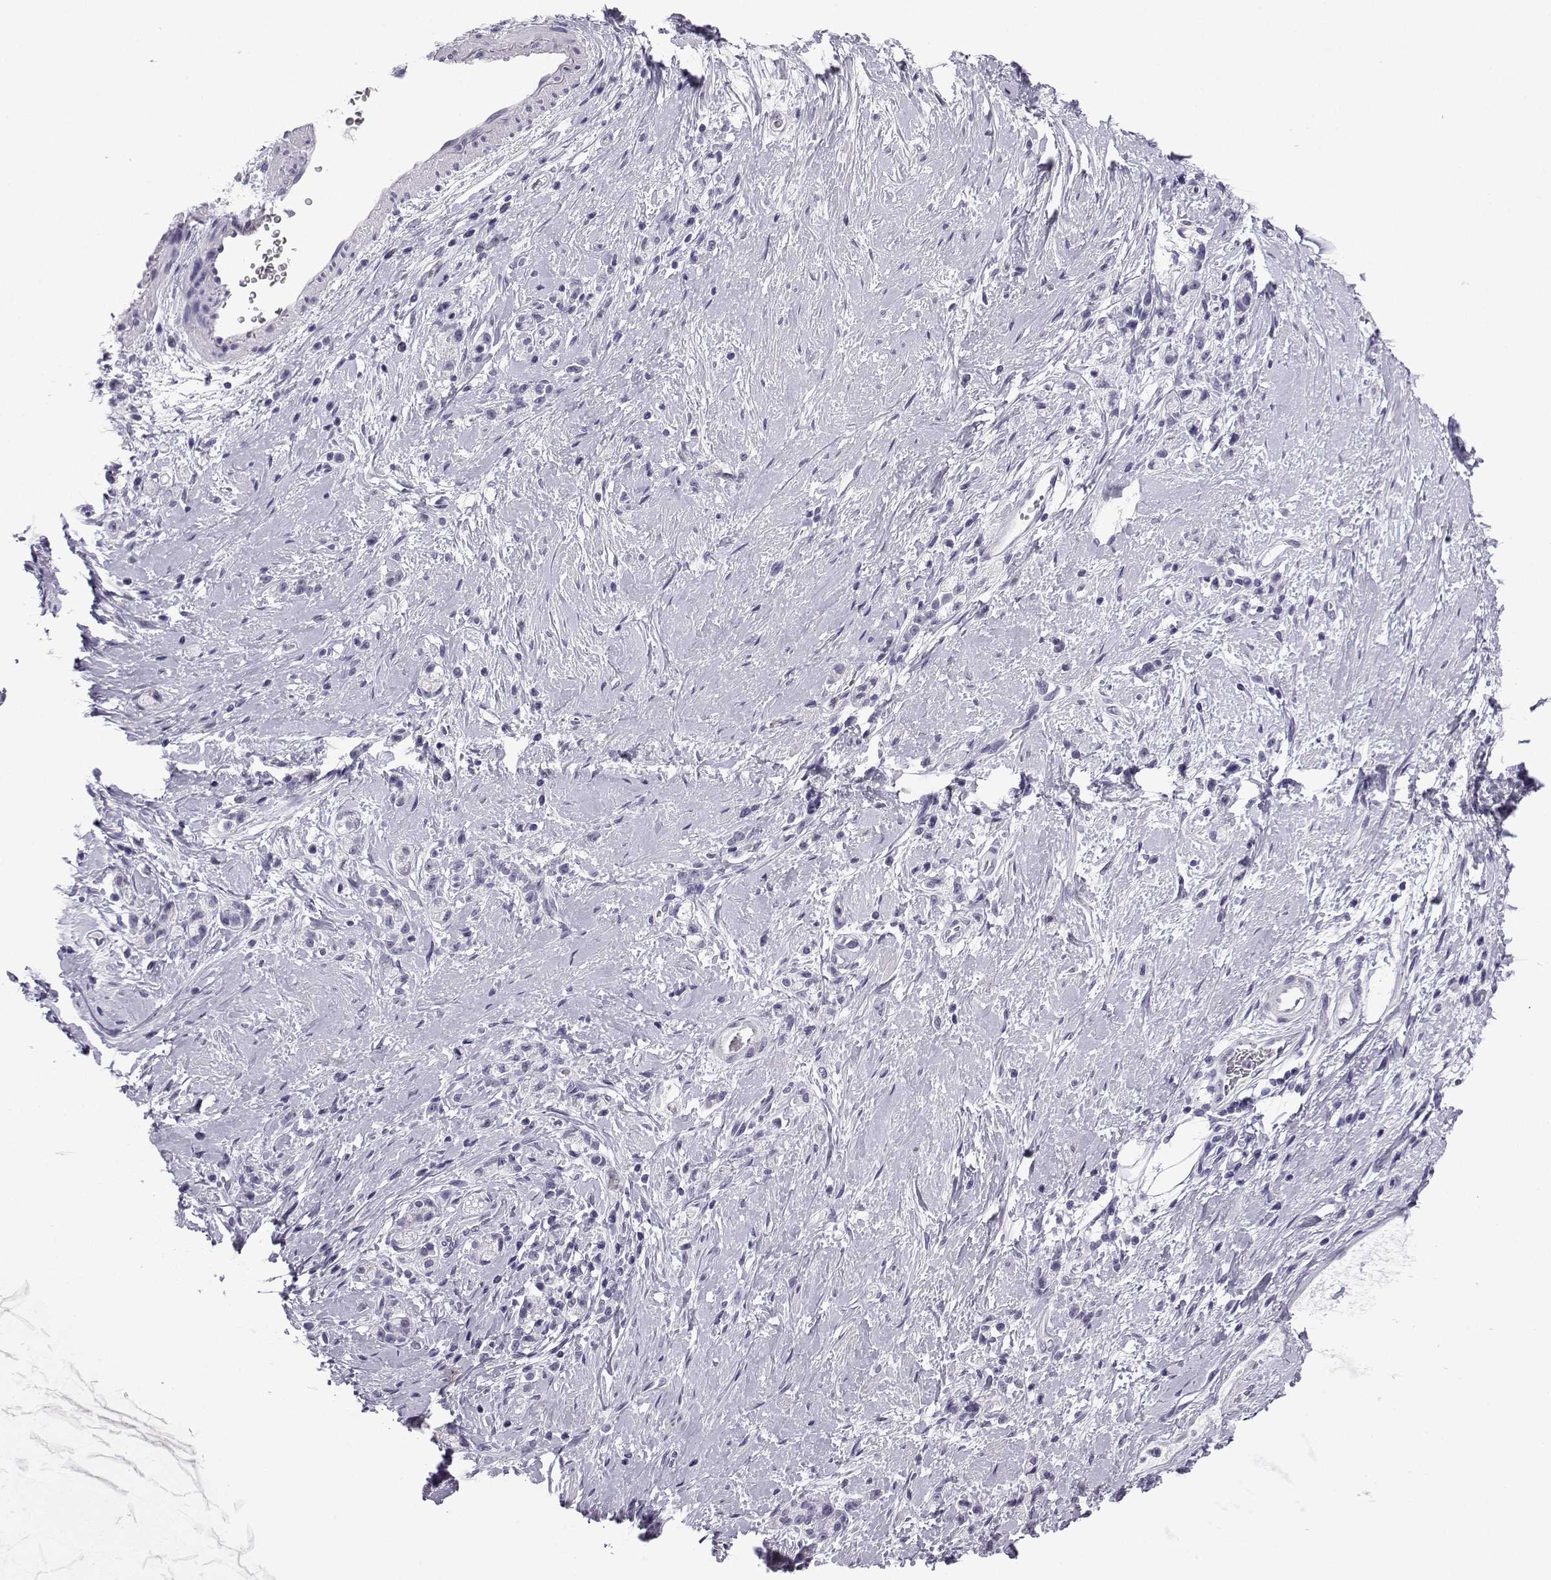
{"staining": {"intensity": "negative", "quantity": "none", "location": "none"}, "tissue": "stomach cancer", "cell_type": "Tumor cells", "image_type": "cancer", "snomed": [{"axis": "morphology", "description": "Adenocarcinoma, NOS"}, {"axis": "topography", "description": "Stomach"}], "caption": "An IHC micrograph of adenocarcinoma (stomach) is shown. There is no staining in tumor cells of adenocarcinoma (stomach).", "gene": "MRGBP", "patient": {"sex": "male", "age": 58}}